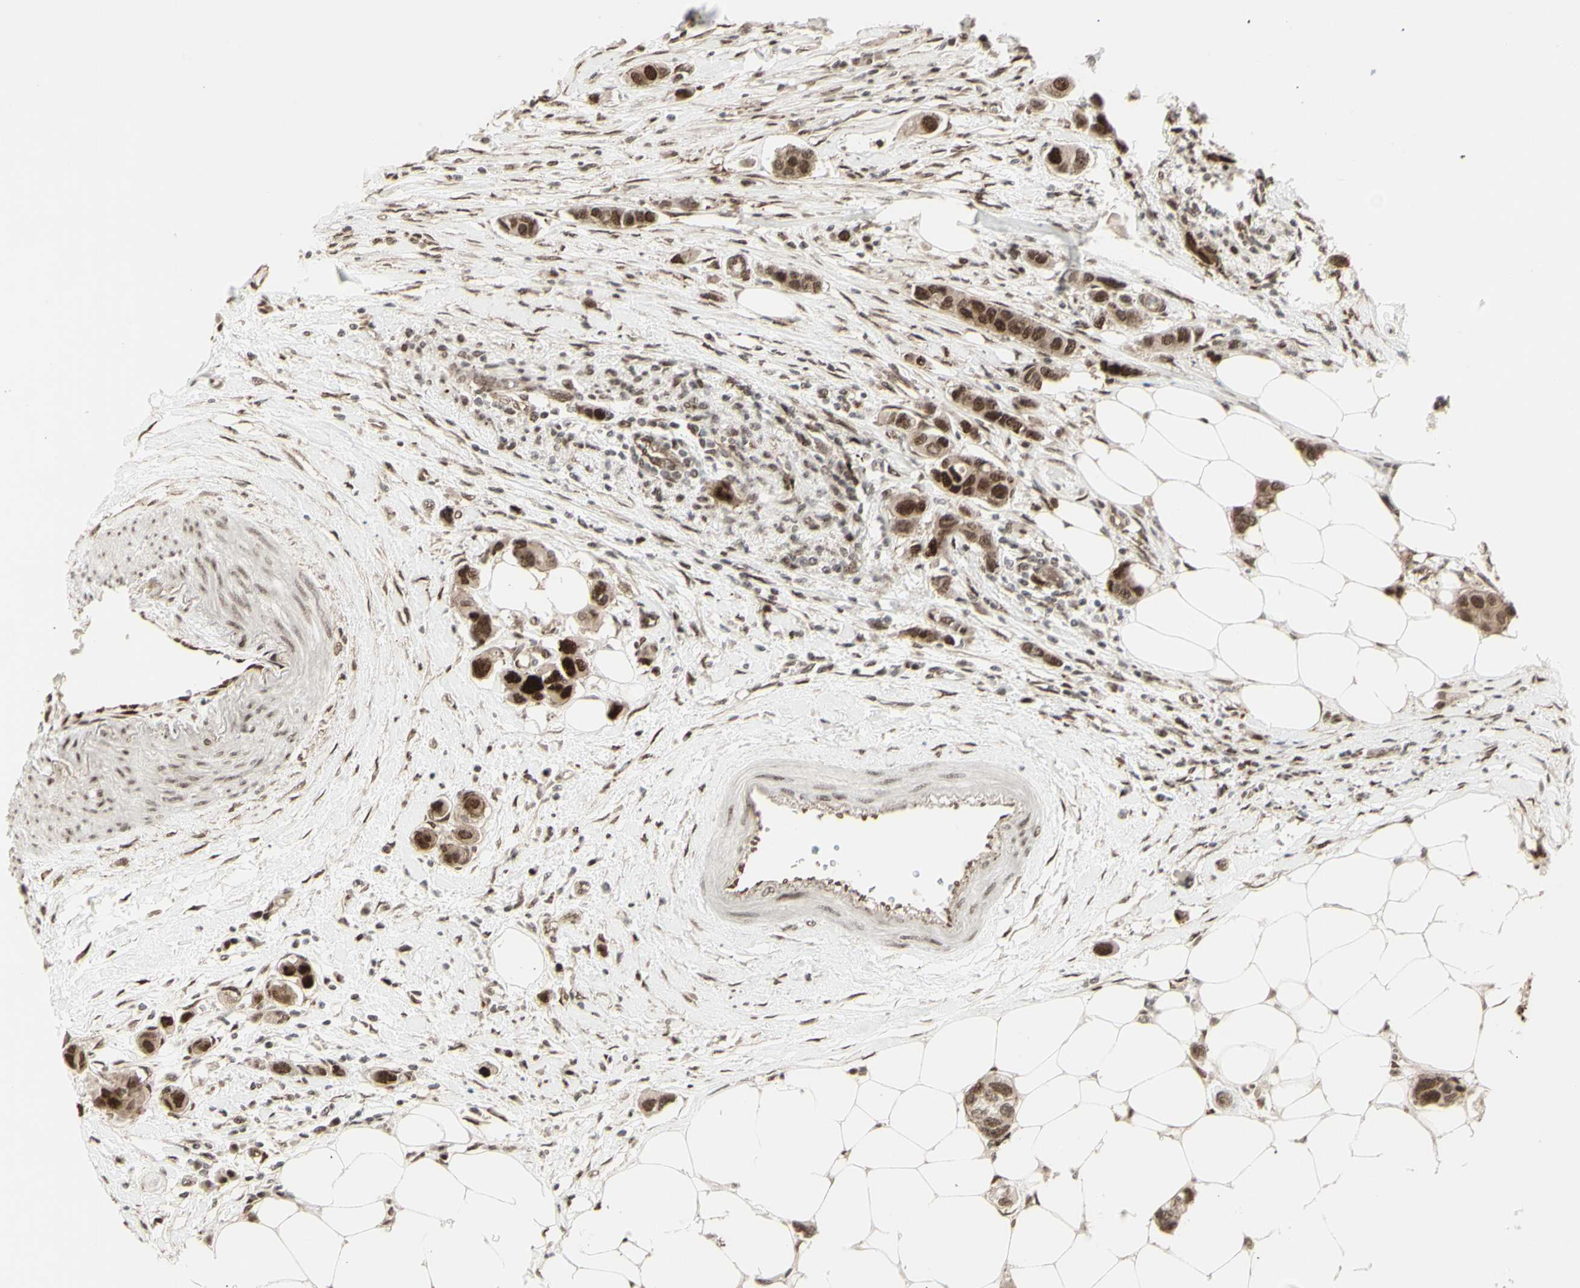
{"staining": {"intensity": "moderate", "quantity": ">75%", "location": "cytoplasmic/membranous,nuclear"}, "tissue": "breast cancer", "cell_type": "Tumor cells", "image_type": "cancer", "snomed": [{"axis": "morphology", "description": "Normal tissue, NOS"}, {"axis": "morphology", "description": "Duct carcinoma"}, {"axis": "topography", "description": "Breast"}], "caption": "Approximately >75% of tumor cells in breast cancer show moderate cytoplasmic/membranous and nuclear protein positivity as visualized by brown immunohistochemical staining.", "gene": "CBX1", "patient": {"sex": "female", "age": 50}}